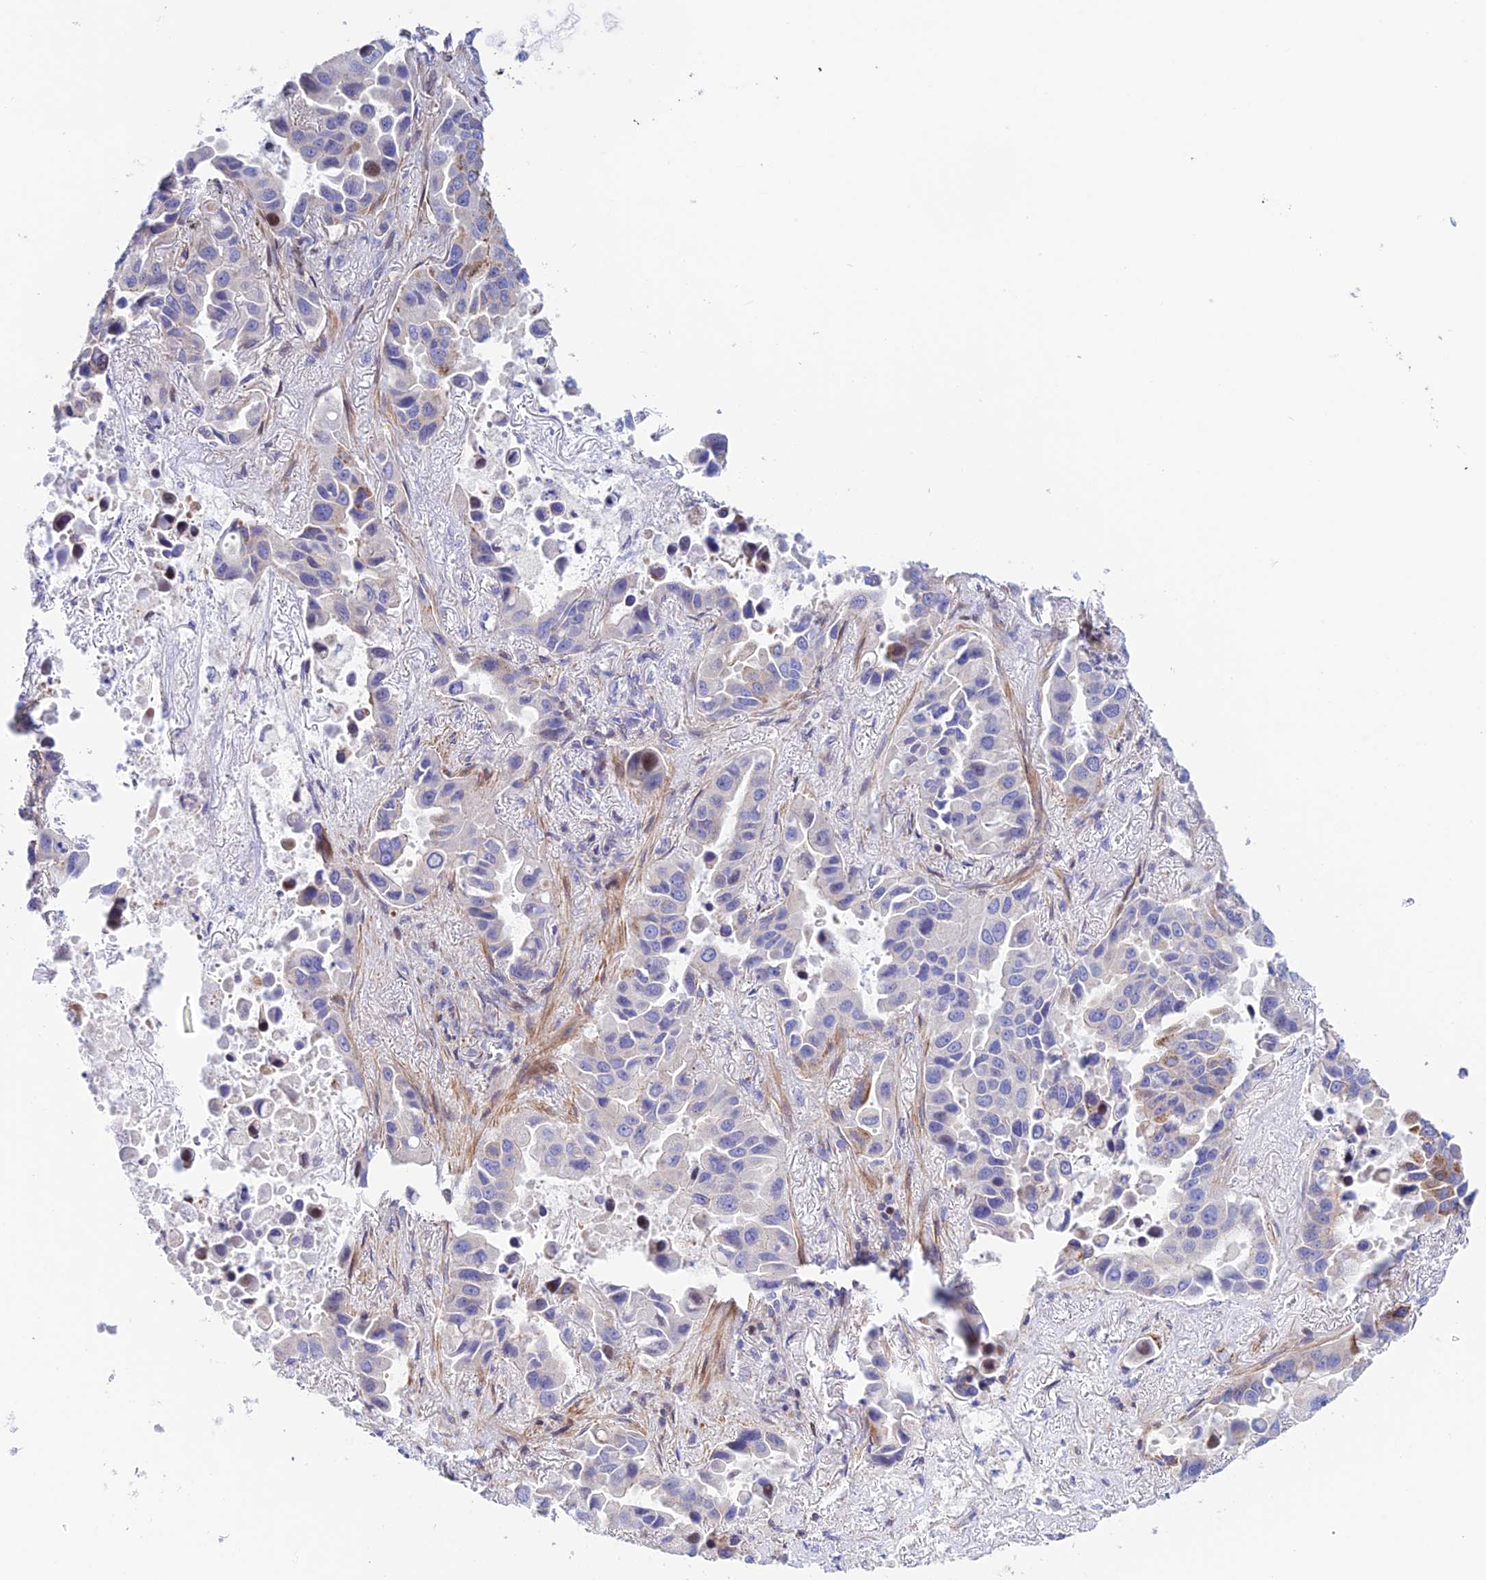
{"staining": {"intensity": "negative", "quantity": "none", "location": "none"}, "tissue": "lung cancer", "cell_type": "Tumor cells", "image_type": "cancer", "snomed": [{"axis": "morphology", "description": "Adenocarcinoma, NOS"}, {"axis": "topography", "description": "Lung"}], "caption": "Tumor cells show no significant protein positivity in lung adenocarcinoma. (DAB (3,3'-diaminobenzidine) immunohistochemistry (IHC) visualized using brightfield microscopy, high magnification).", "gene": "PRIM1", "patient": {"sex": "male", "age": 64}}